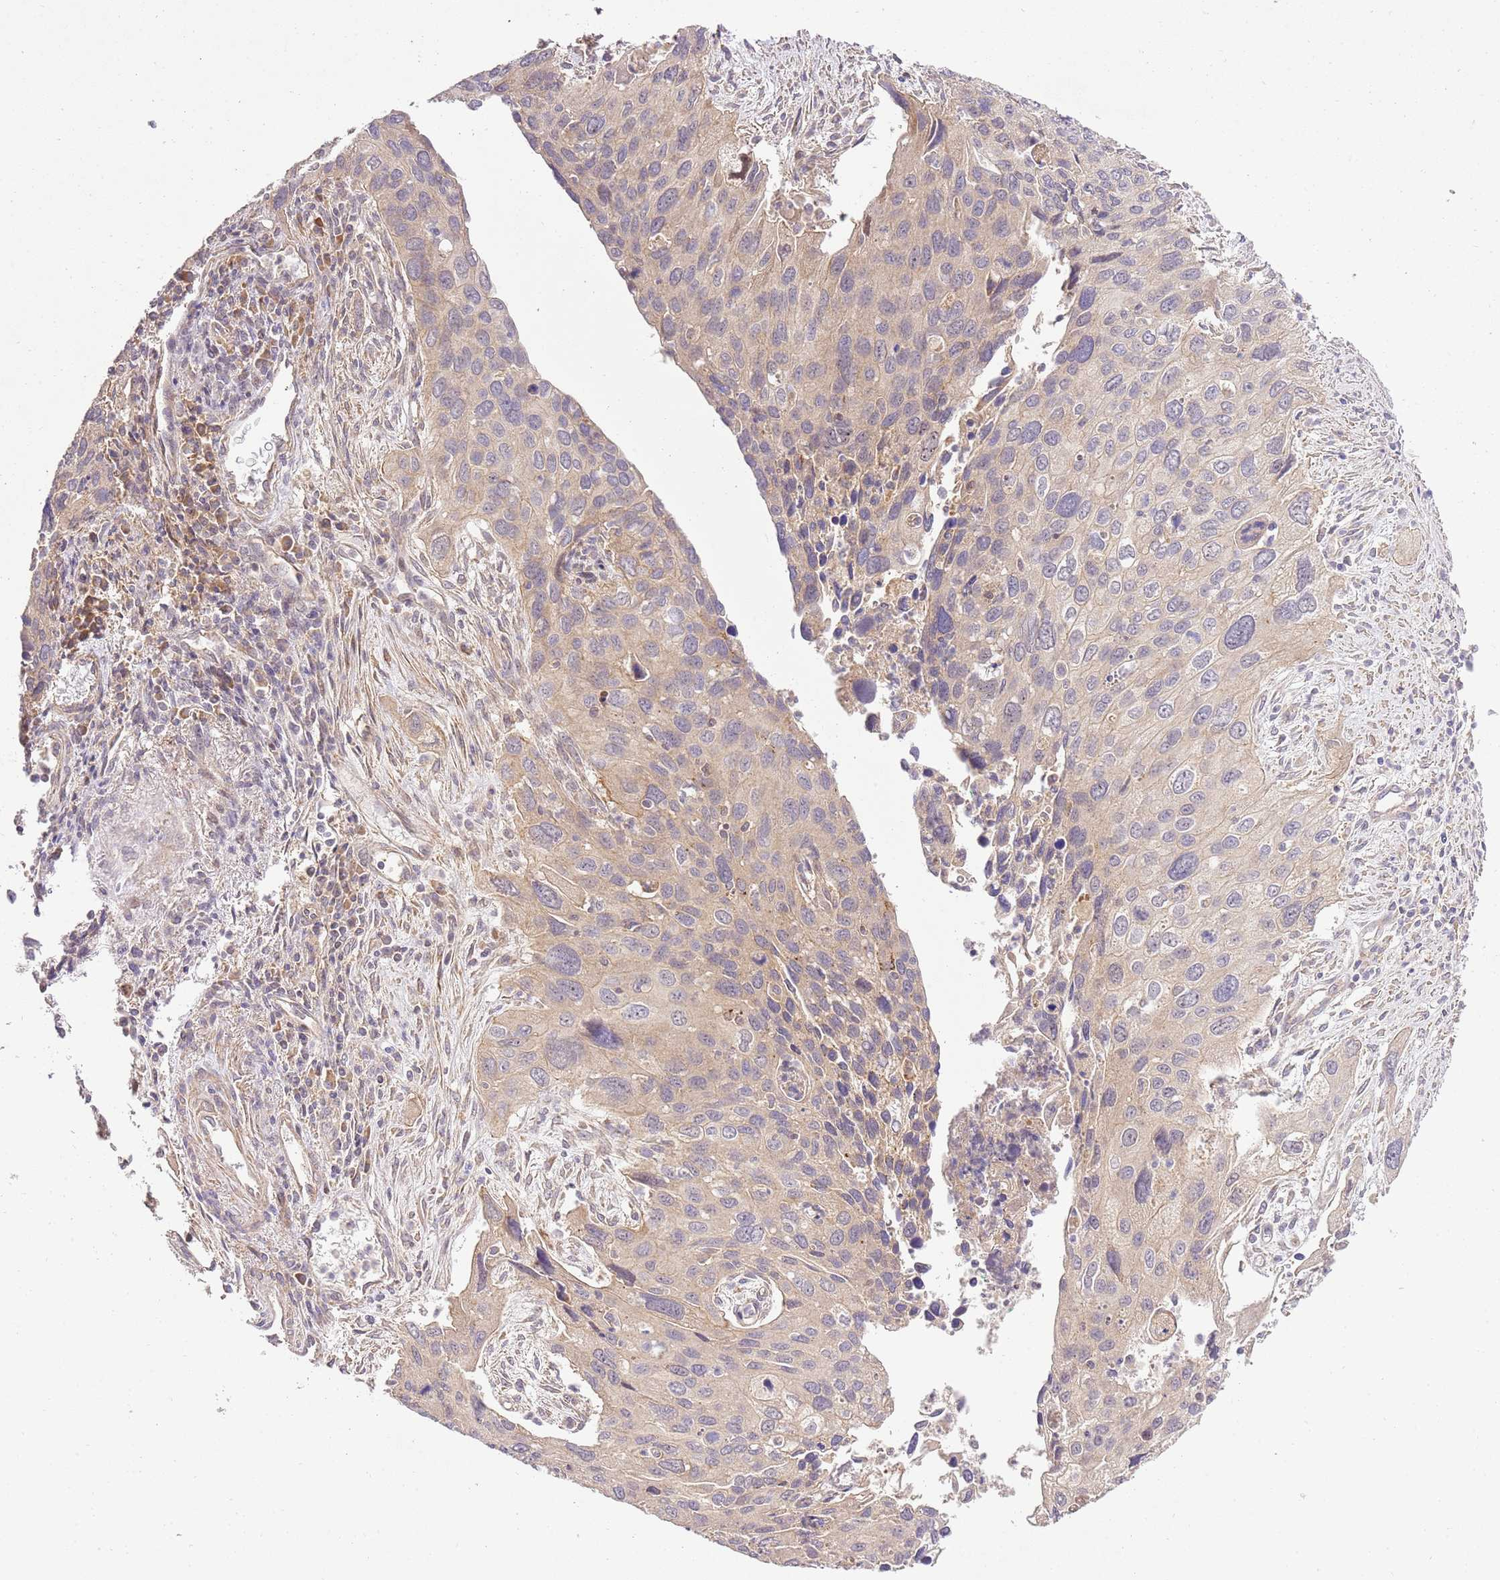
{"staining": {"intensity": "weak", "quantity": "25%-75%", "location": "cytoplasmic/membranous"}, "tissue": "cervical cancer", "cell_type": "Tumor cells", "image_type": "cancer", "snomed": [{"axis": "morphology", "description": "Squamous cell carcinoma, NOS"}, {"axis": "topography", "description": "Cervix"}], "caption": "Tumor cells reveal low levels of weak cytoplasmic/membranous staining in about 25%-75% of cells in human squamous cell carcinoma (cervical).", "gene": "GAREM1", "patient": {"sex": "female", "age": 55}}